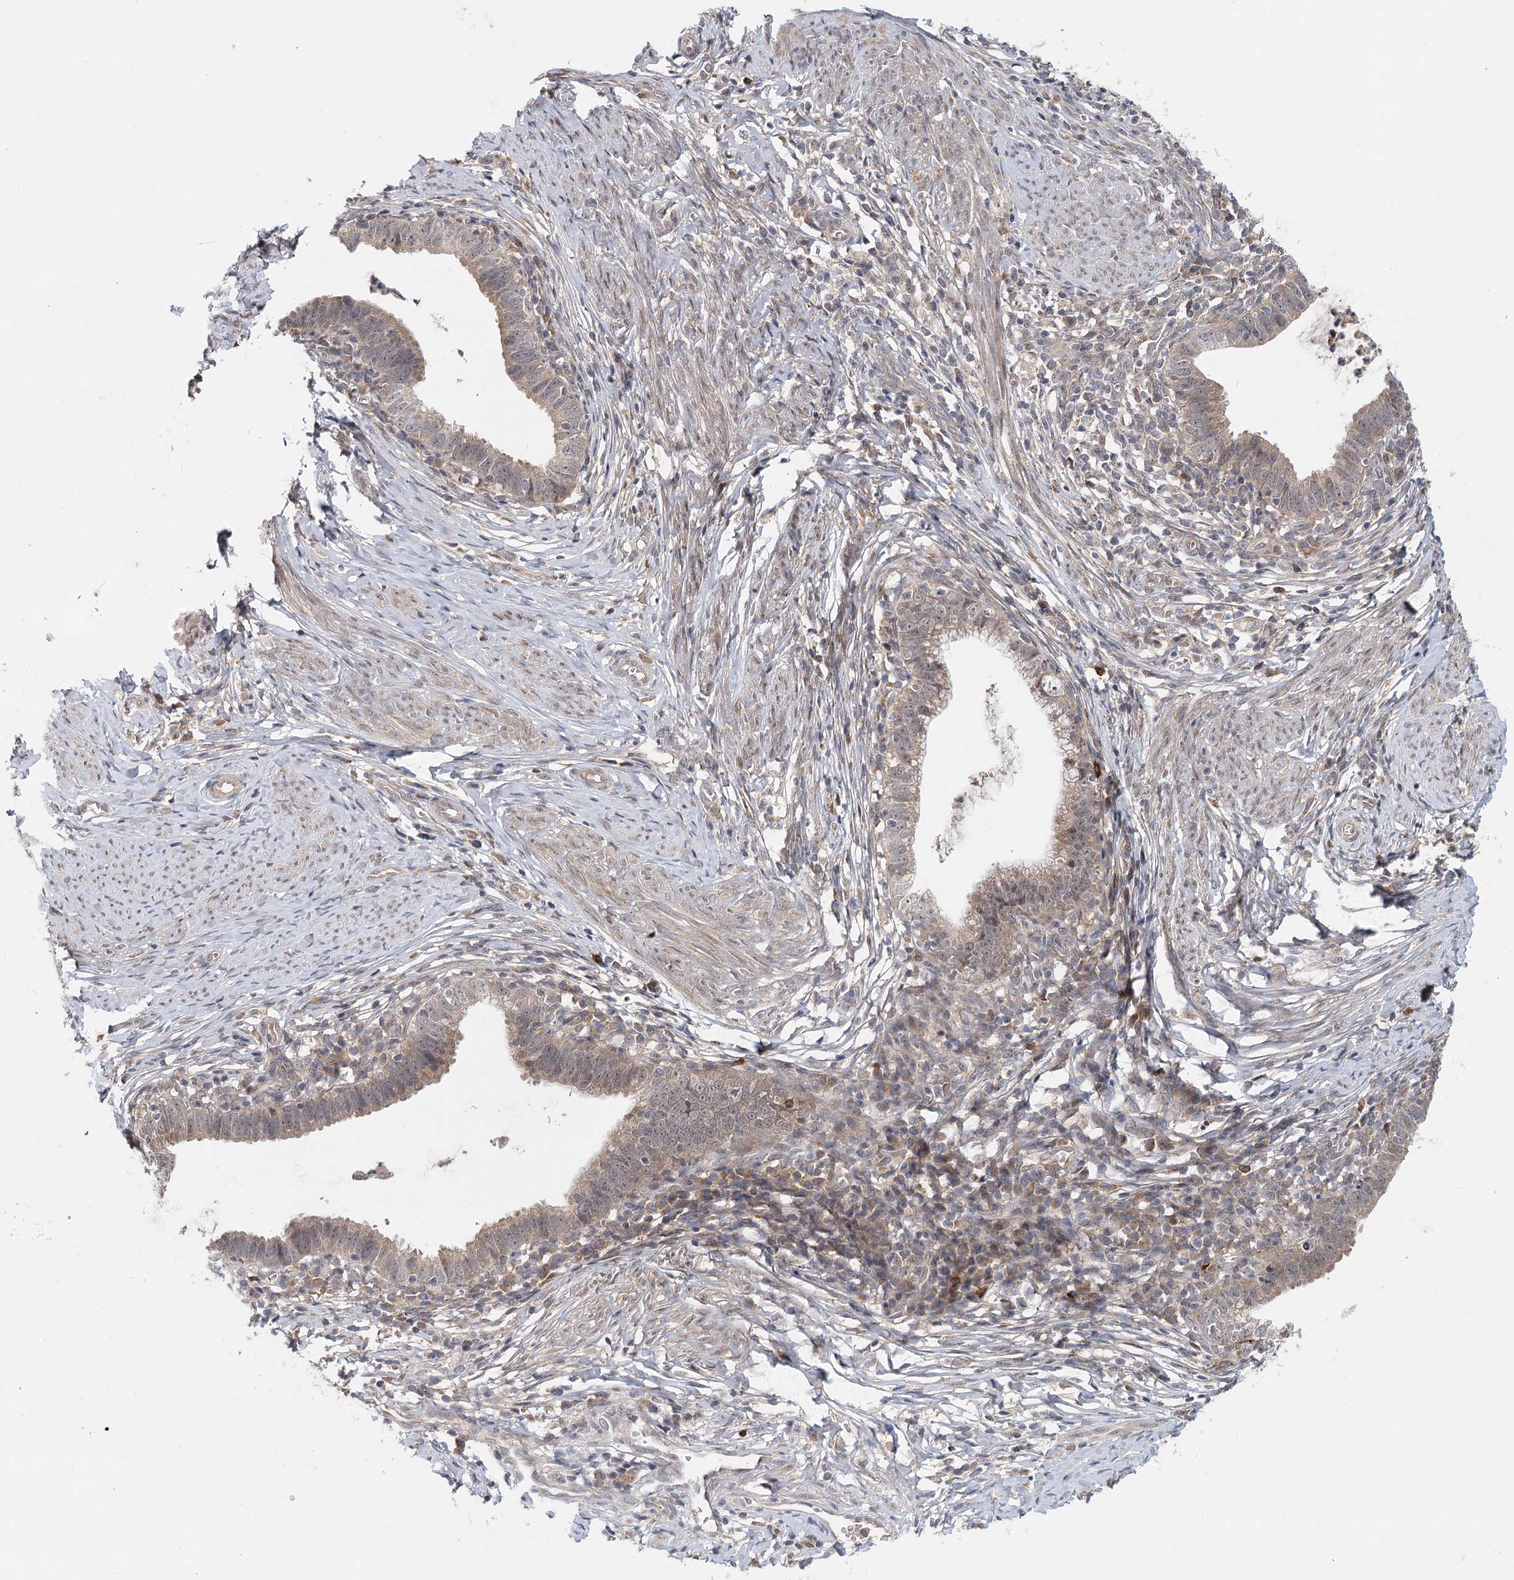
{"staining": {"intensity": "weak", "quantity": "25%-75%", "location": "cytoplasmic/membranous"}, "tissue": "cervical cancer", "cell_type": "Tumor cells", "image_type": "cancer", "snomed": [{"axis": "morphology", "description": "Adenocarcinoma, NOS"}, {"axis": "topography", "description": "Cervix"}], "caption": "The histopathology image reveals staining of cervical cancer, revealing weak cytoplasmic/membranous protein expression (brown color) within tumor cells.", "gene": "AP3B1", "patient": {"sex": "female", "age": 36}}